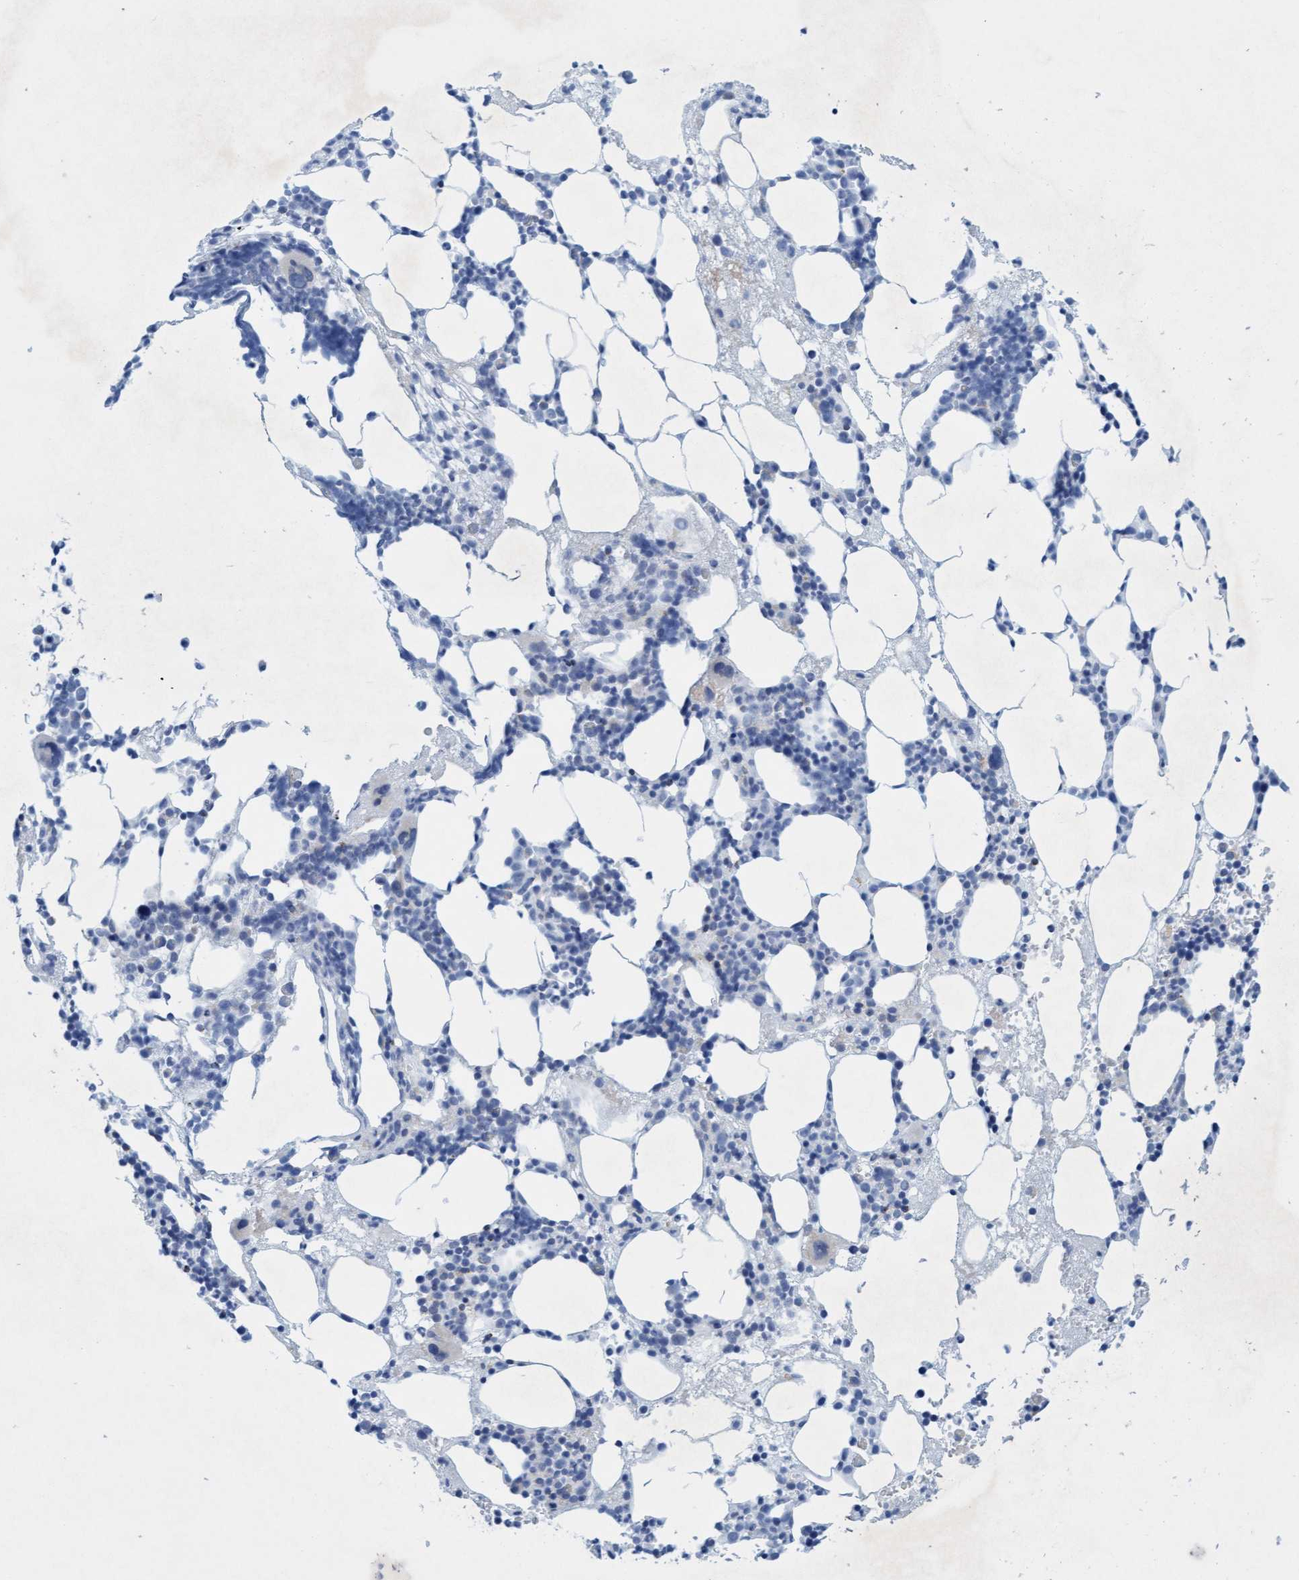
{"staining": {"intensity": "weak", "quantity": "<25%", "location": "cytoplasmic/membranous"}, "tissue": "bone marrow", "cell_type": "Hematopoietic cells", "image_type": "normal", "snomed": [{"axis": "morphology", "description": "Normal tissue, NOS"}, {"axis": "morphology", "description": "Inflammation, NOS"}, {"axis": "topography", "description": "Bone marrow"}], "caption": "High magnification brightfield microscopy of benign bone marrow stained with DAB (brown) and counterstained with hematoxylin (blue): hematopoietic cells show no significant staining. Brightfield microscopy of immunohistochemistry (IHC) stained with DAB (3,3'-diaminobenzidine) (brown) and hematoxylin (blue), captured at high magnification.", "gene": "SGSH", "patient": {"sex": "female", "age": 67}}